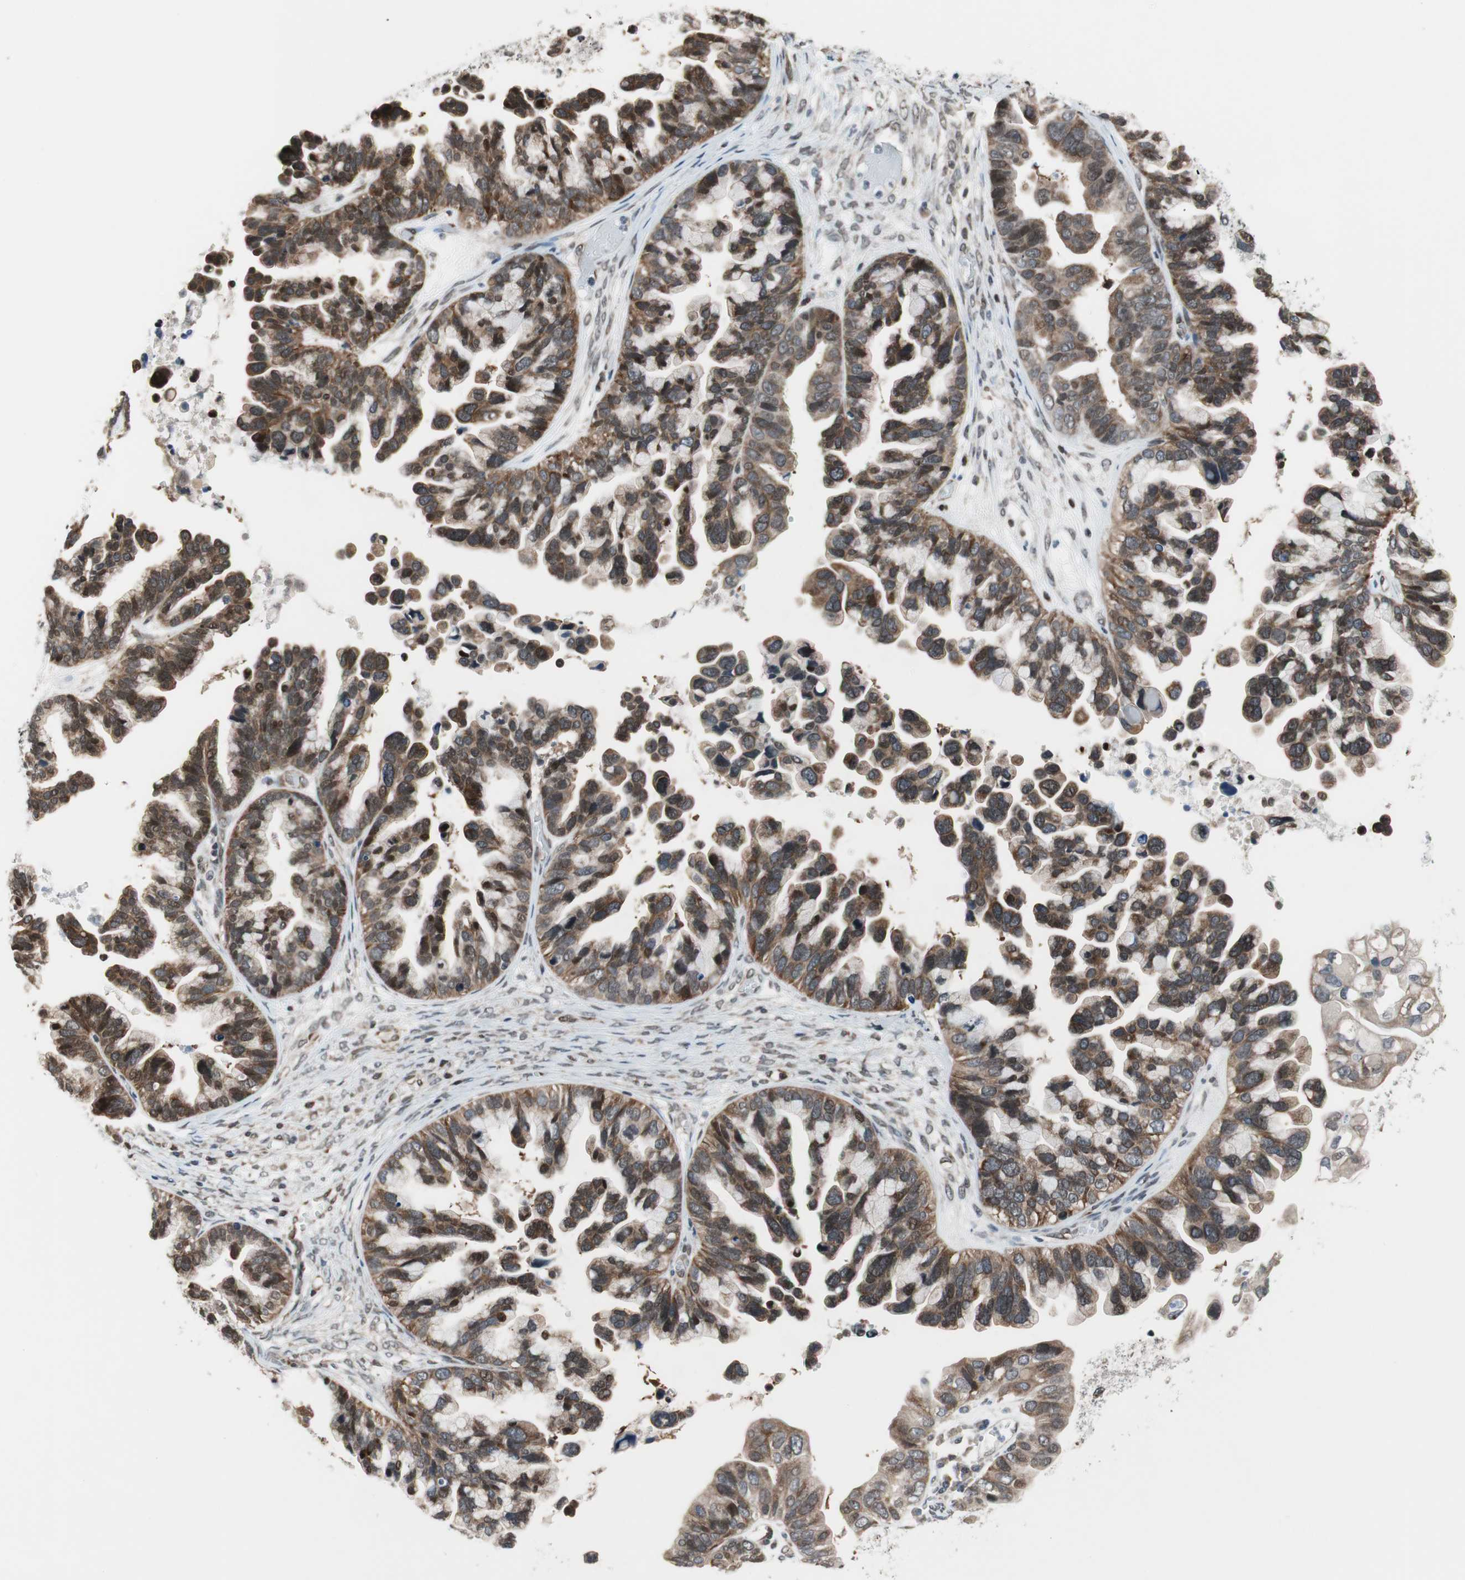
{"staining": {"intensity": "moderate", "quantity": ">75%", "location": "cytoplasmic/membranous"}, "tissue": "ovarian cancer", "cell_type": "Tumor cells", "image_type": "cancer", "snomed": [{"axis": "morphology", "description": "Cystadenocarcinoma, serous, NOS"}, {"axis": "topography", "description": "Ovary"}], "caption": "Moderate cytoplasmic/membranous expression is seen in approximately >75% of tumor cells in ovarian cancer (serous cystadenocarcinoma). Immunohistochemistry stains the protein in brown and the nuclei are stained blue.", "gene": "ZNF512B", "patient": {"sex": "female", "age": 56}}